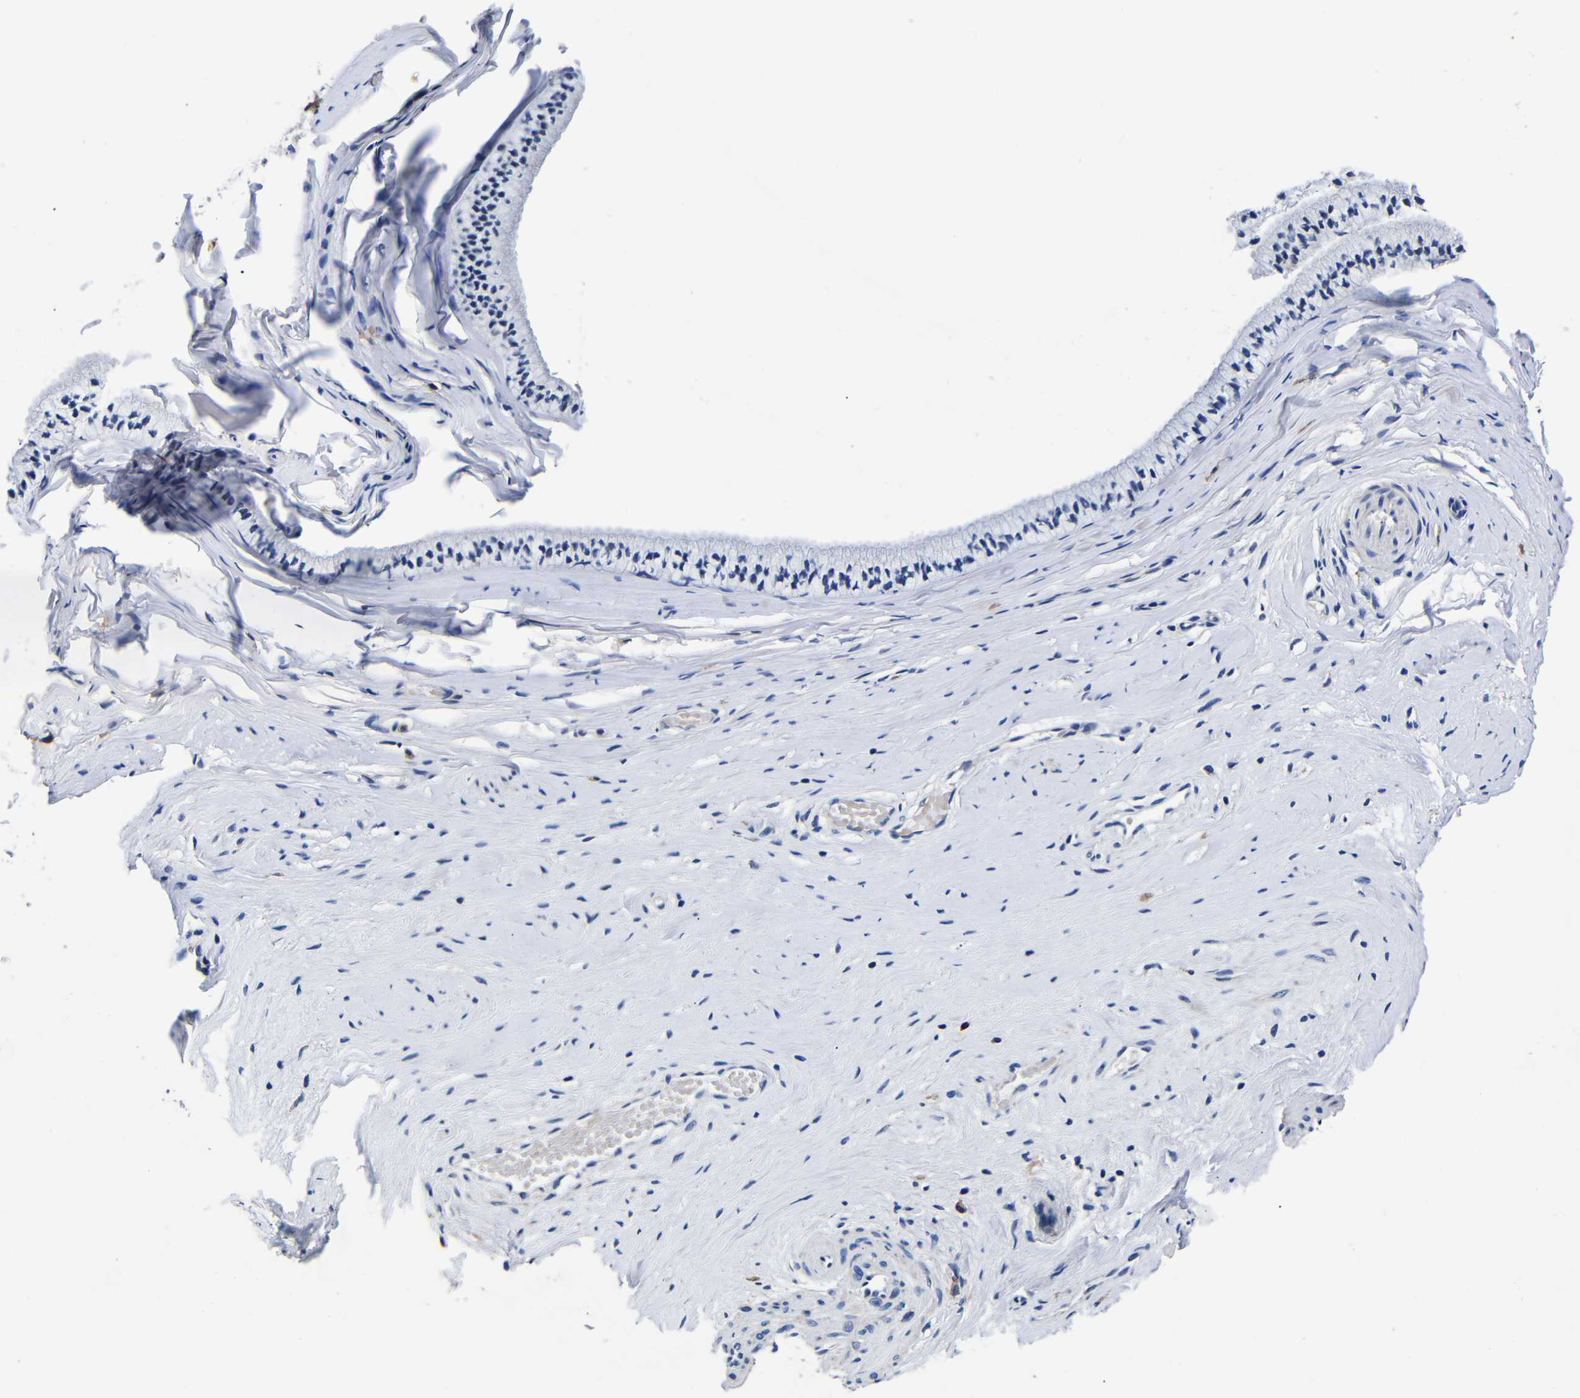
{"staining": {"intensity": "moderate", "quantity": "25%-75%", "location": "cytoplasmic/membranous"}, "tissue": "cervix", "cell_type": "Glandular cells", "image_type": "normal", "snomed": [{"axis": "morphology", "description": "Normal tissue, NOS"}, {"axis": "topography", "description": "Cervix"}], "caption": "IHC (DAB (3,3'-diaminobenzidine)) staining of normal cervix shows moderate cytoplasmic/membranous protein staining in about 25%-75% of glandular cells.", "gene": "DEPP1", "patient": {"sex": "female", "age": 39}}